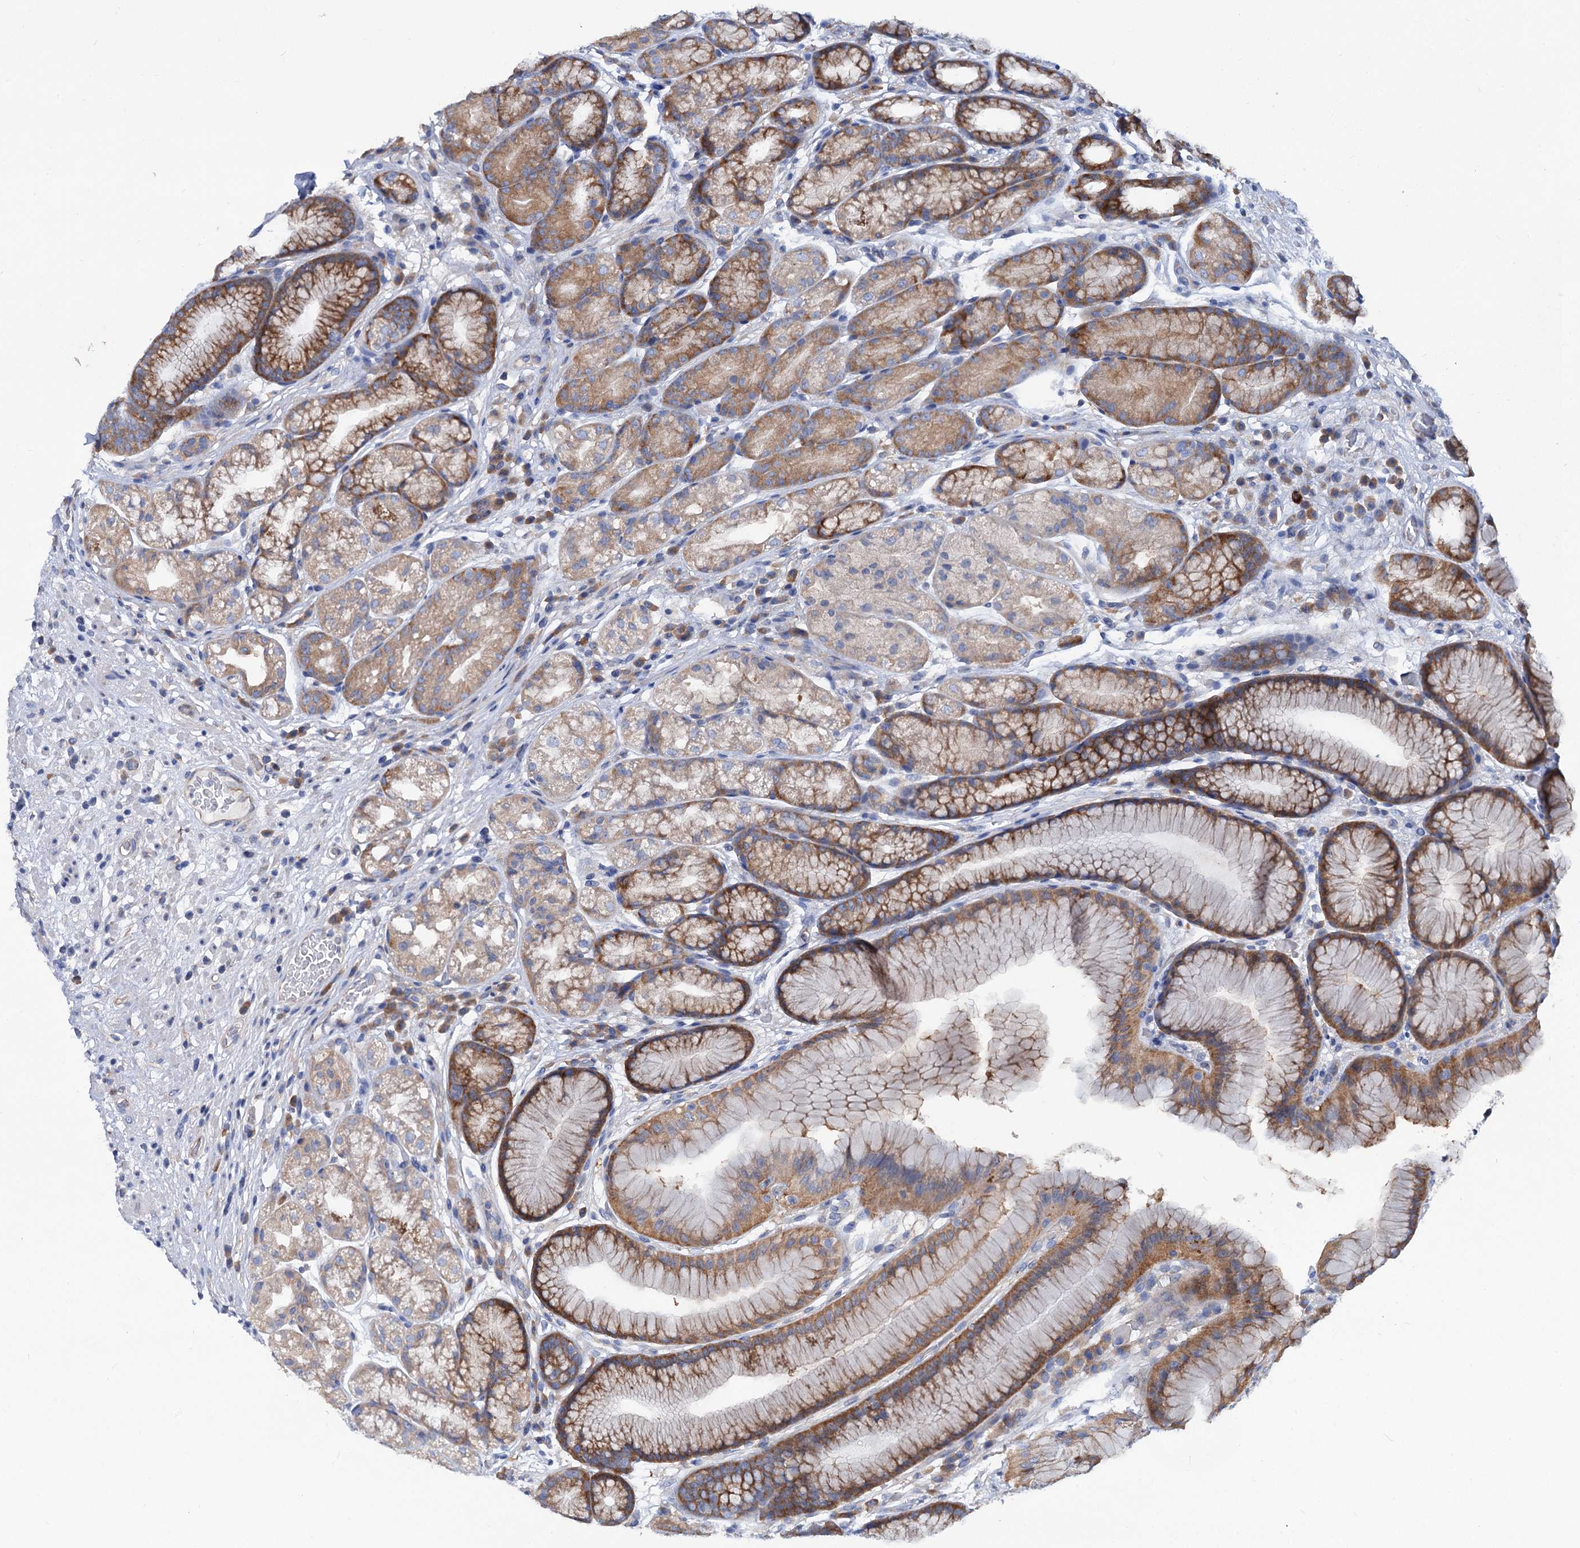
{"staining": {"intensity": "moderate", "quantity": "25%-75%", "location": "cytoplasmic/membranous"}, "tissue": "stomach", "cell_type": "Glandular cells", "image_type": "normal", "snomed": [{"axis": "morphology", "description": "Normal tissue, NOS"}, {"axis": "topography", "description": "Stomach"}], "caption": "Stomach stained for a protein (brown) demonstrates moderate cytoplasmic/membranous positive expression in approximately 25%-75% of glandular cells.", "gene": "TRIM55", "patient": {"sex": "male", "age": 57}}